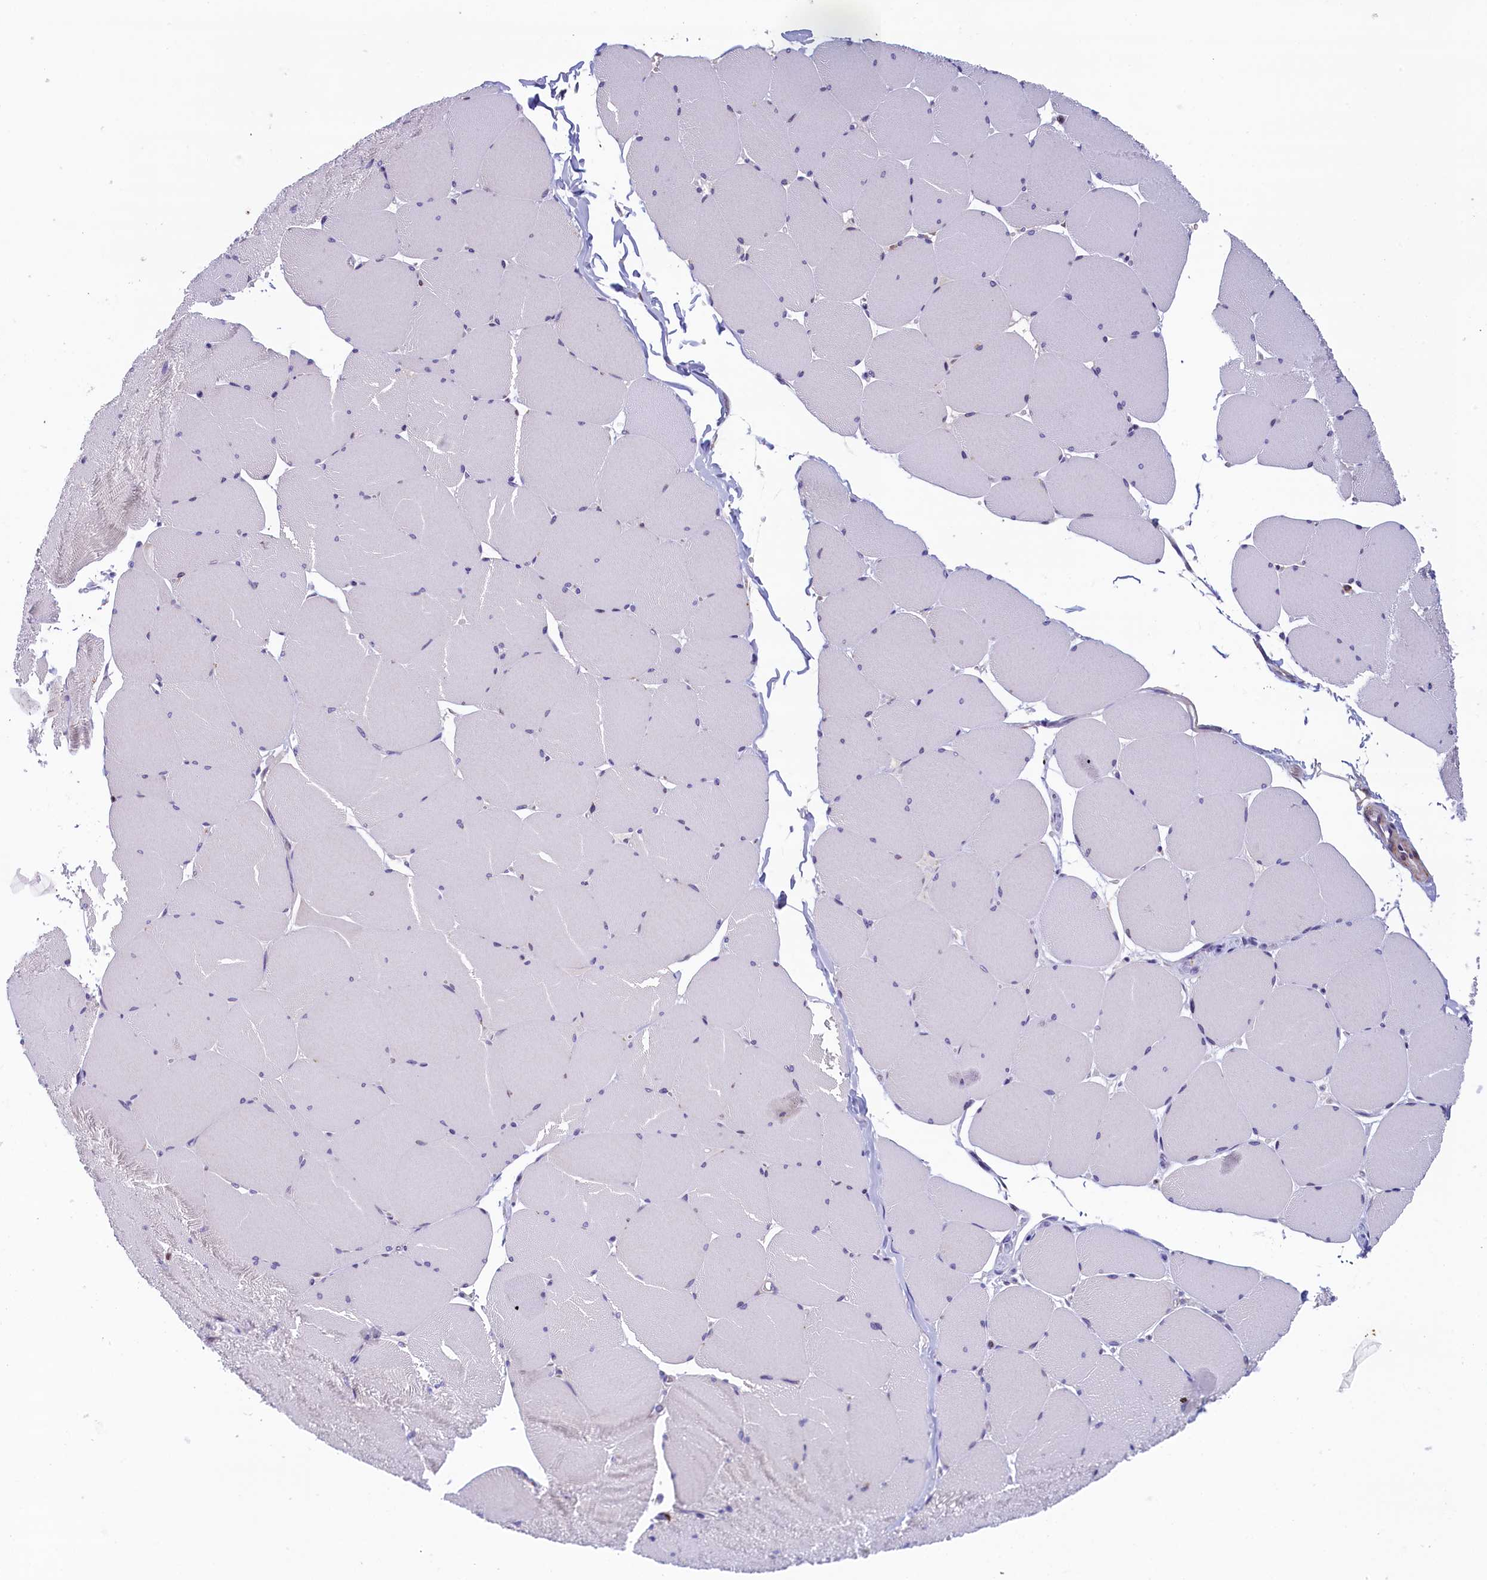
{"staining": {"intensity": "negative", "quantity": "none", "location": "none"}, "tissue": "skeletal muscle", "cell_type": "Myocytes", "image_type": "normal", "snomed": [{"axis": "morphology", "description": "Normal tissue, NOS"}, {"axis": "topography", "description": "Skeletal muscle"}, {"axis": "topography", "description": "Head-Neck"}], "caption": "Benign skeletal muscle was stained to show a protein in brown. There is no significant positivity in myocytes. The staining was performed using DAB to visualize the protein expression in brown, while the nuclei were stained in blue with hematoxylin (Magnification: 20x).", "gene": "TRAF3IP3", "patient": {"sex": "male", "age": 66}}